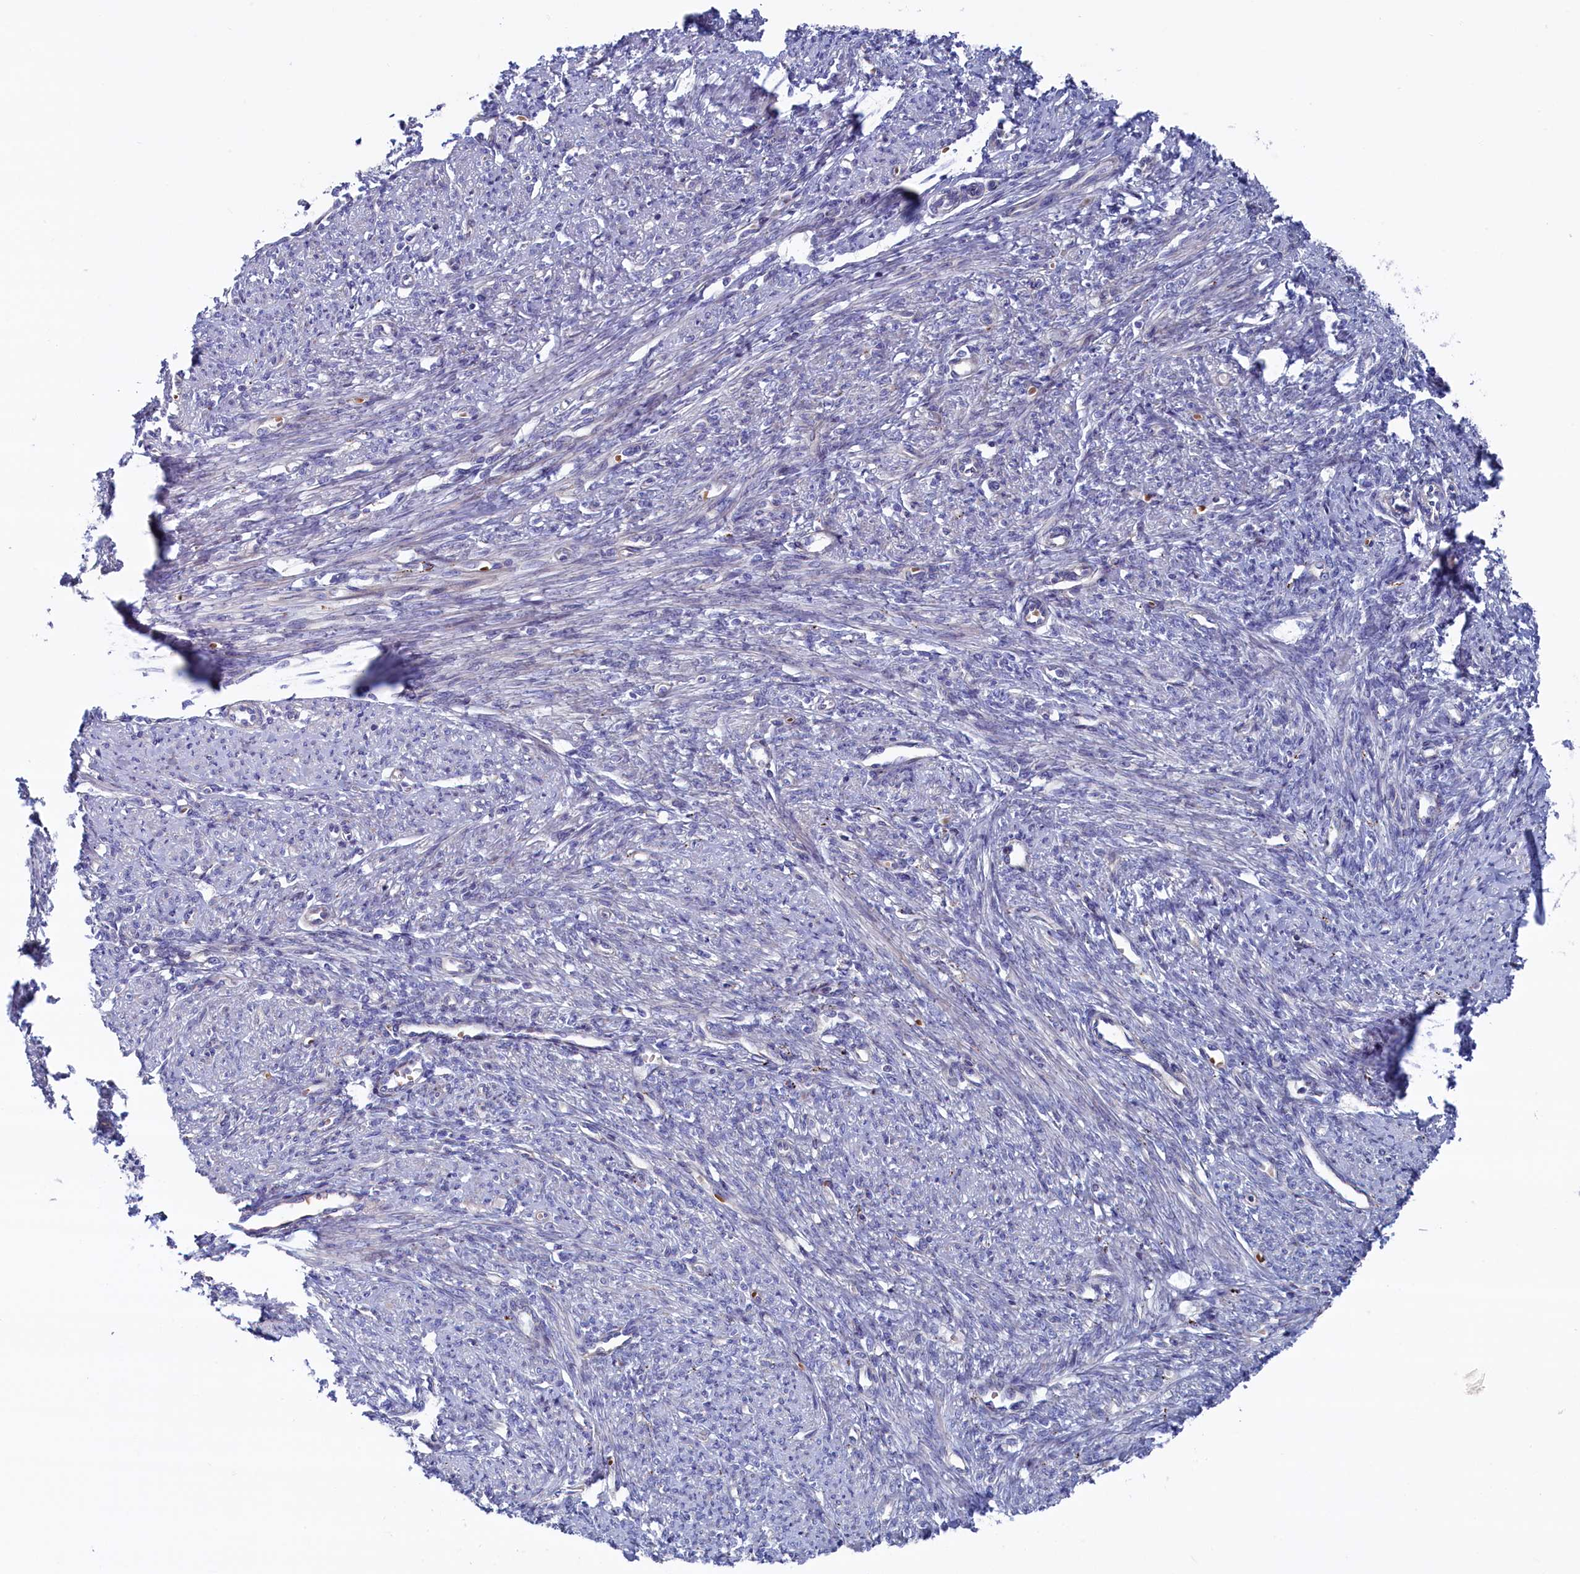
{"staining": {"intensity": "weak", "quantity": "<25%", "location": "cytoplasmic/membranous"}, "tissue": "smooth muscle", "cell_type": "Smooth muscle cells", "image_type": "normal", "snomed": [{"axis": "morphology", "description": "Normal tissue, NOS"}, {"axis": "topography", "description": "Smooth muscle"}, {"axis": "topography", "description": "Uterus"}], "caption": "Immunohistochemistry of benign human smooth muscle displays no staining in smooth muscle cells. (Stains: DAB (3,3'-diaminobenzidine) immunohistochemistry with hematoxylin counter stain, Microscopy: brightfield microscopy at high magnification).", "gene": "NUDT7", "patient": {"sex": "female", "age": 59}}